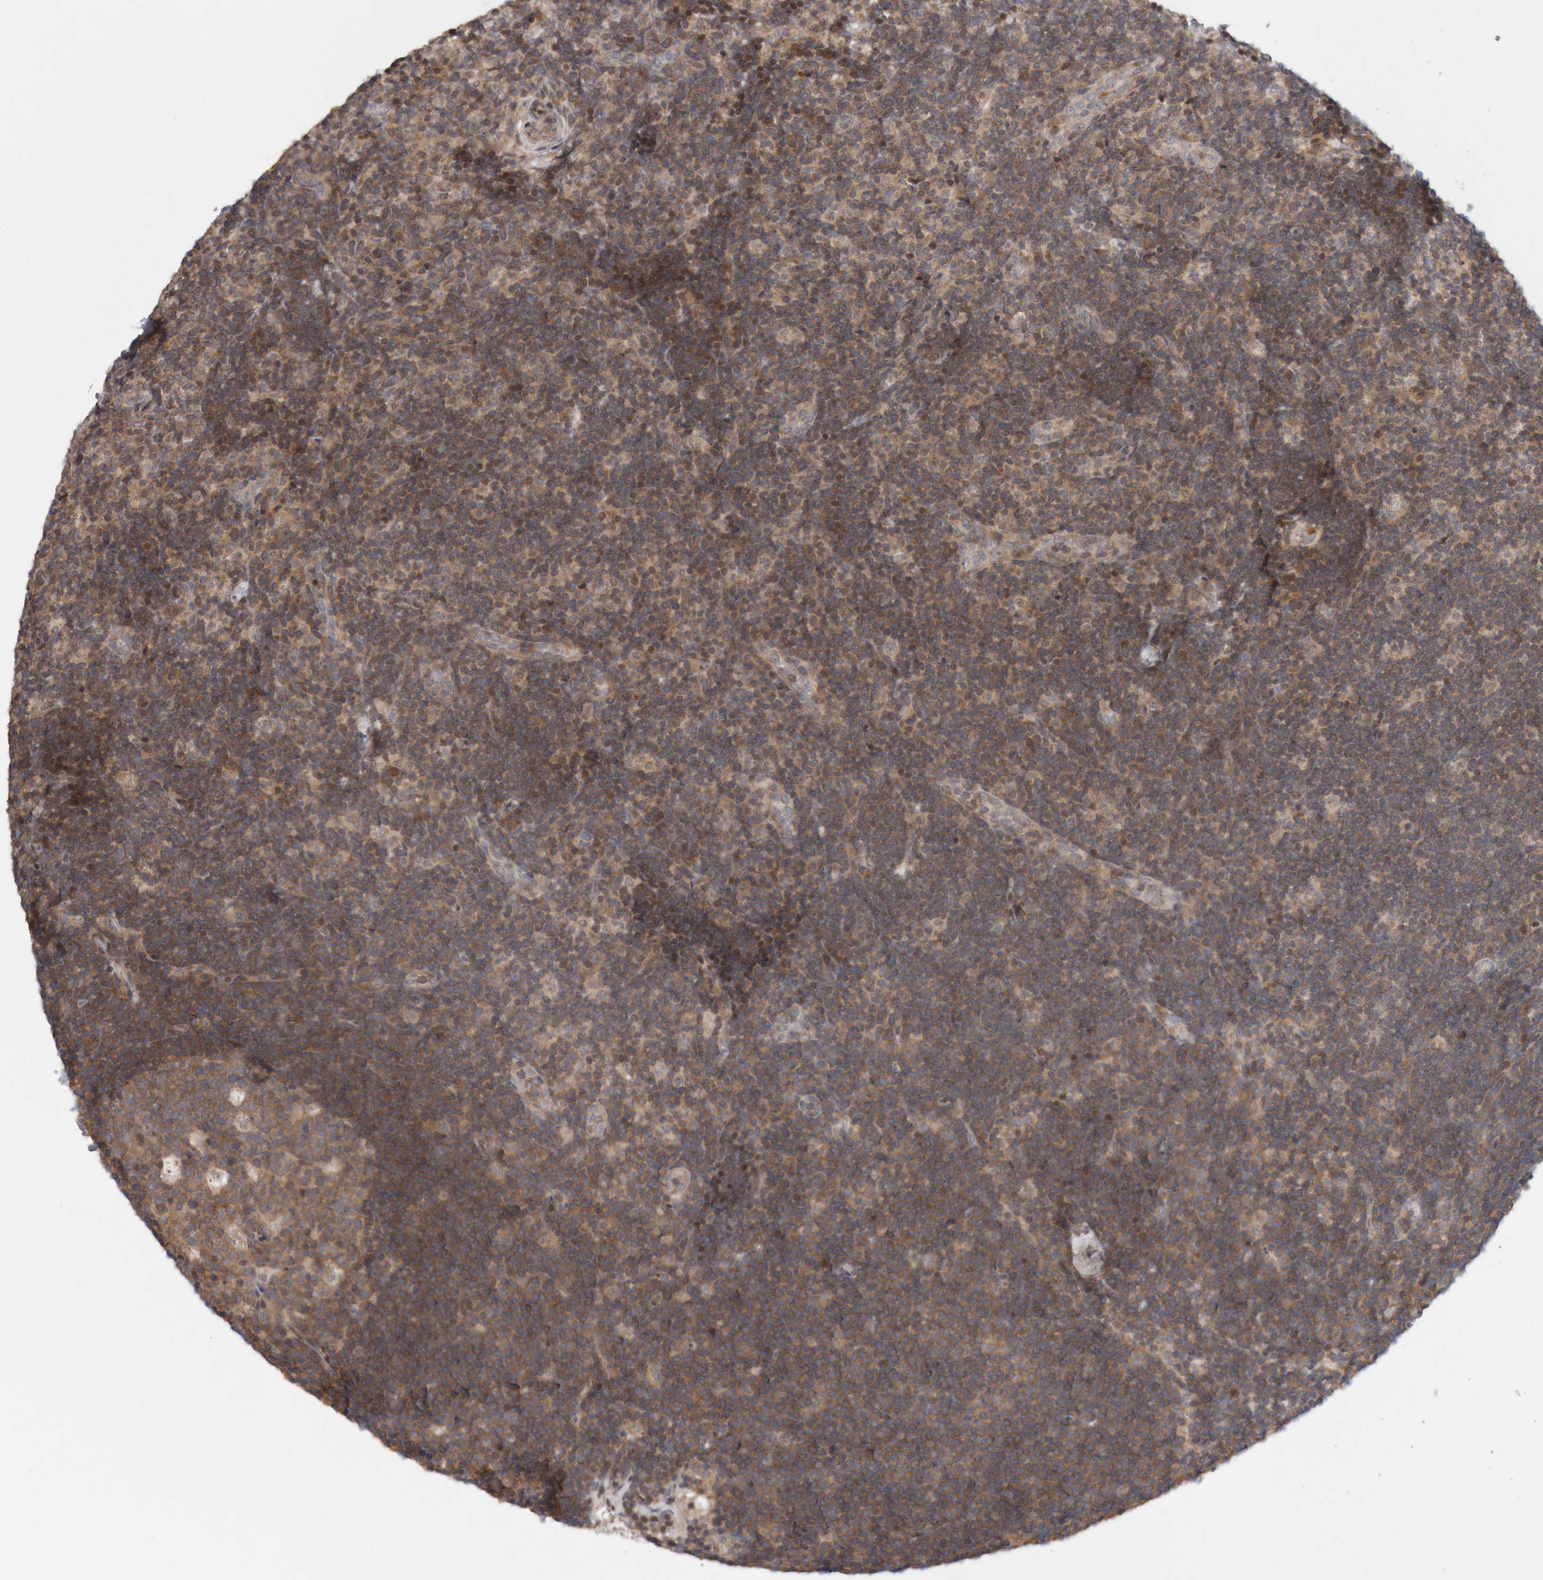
{"staining": {"intensity": "moderate", "quantity": "25%-75%", "location": "cytoplasmic/membranous"}, "tissue": "lymph node", "cell_type": "Germinal center cells", "image_type": "normal", "snomed": [{"axis": "morphology", "description": "Normal tissue, NOS"}, {"axis": "topography", "description": "Lymph node"}], "caption": "This is an image of immunohistochemistry staining of unremarkable lymph node, which shows moderate expression in the cytoplasmic/membranous of germinal center cells.", "gene": "KIF21B", "patient": {"sex": "female", "age": 22}}